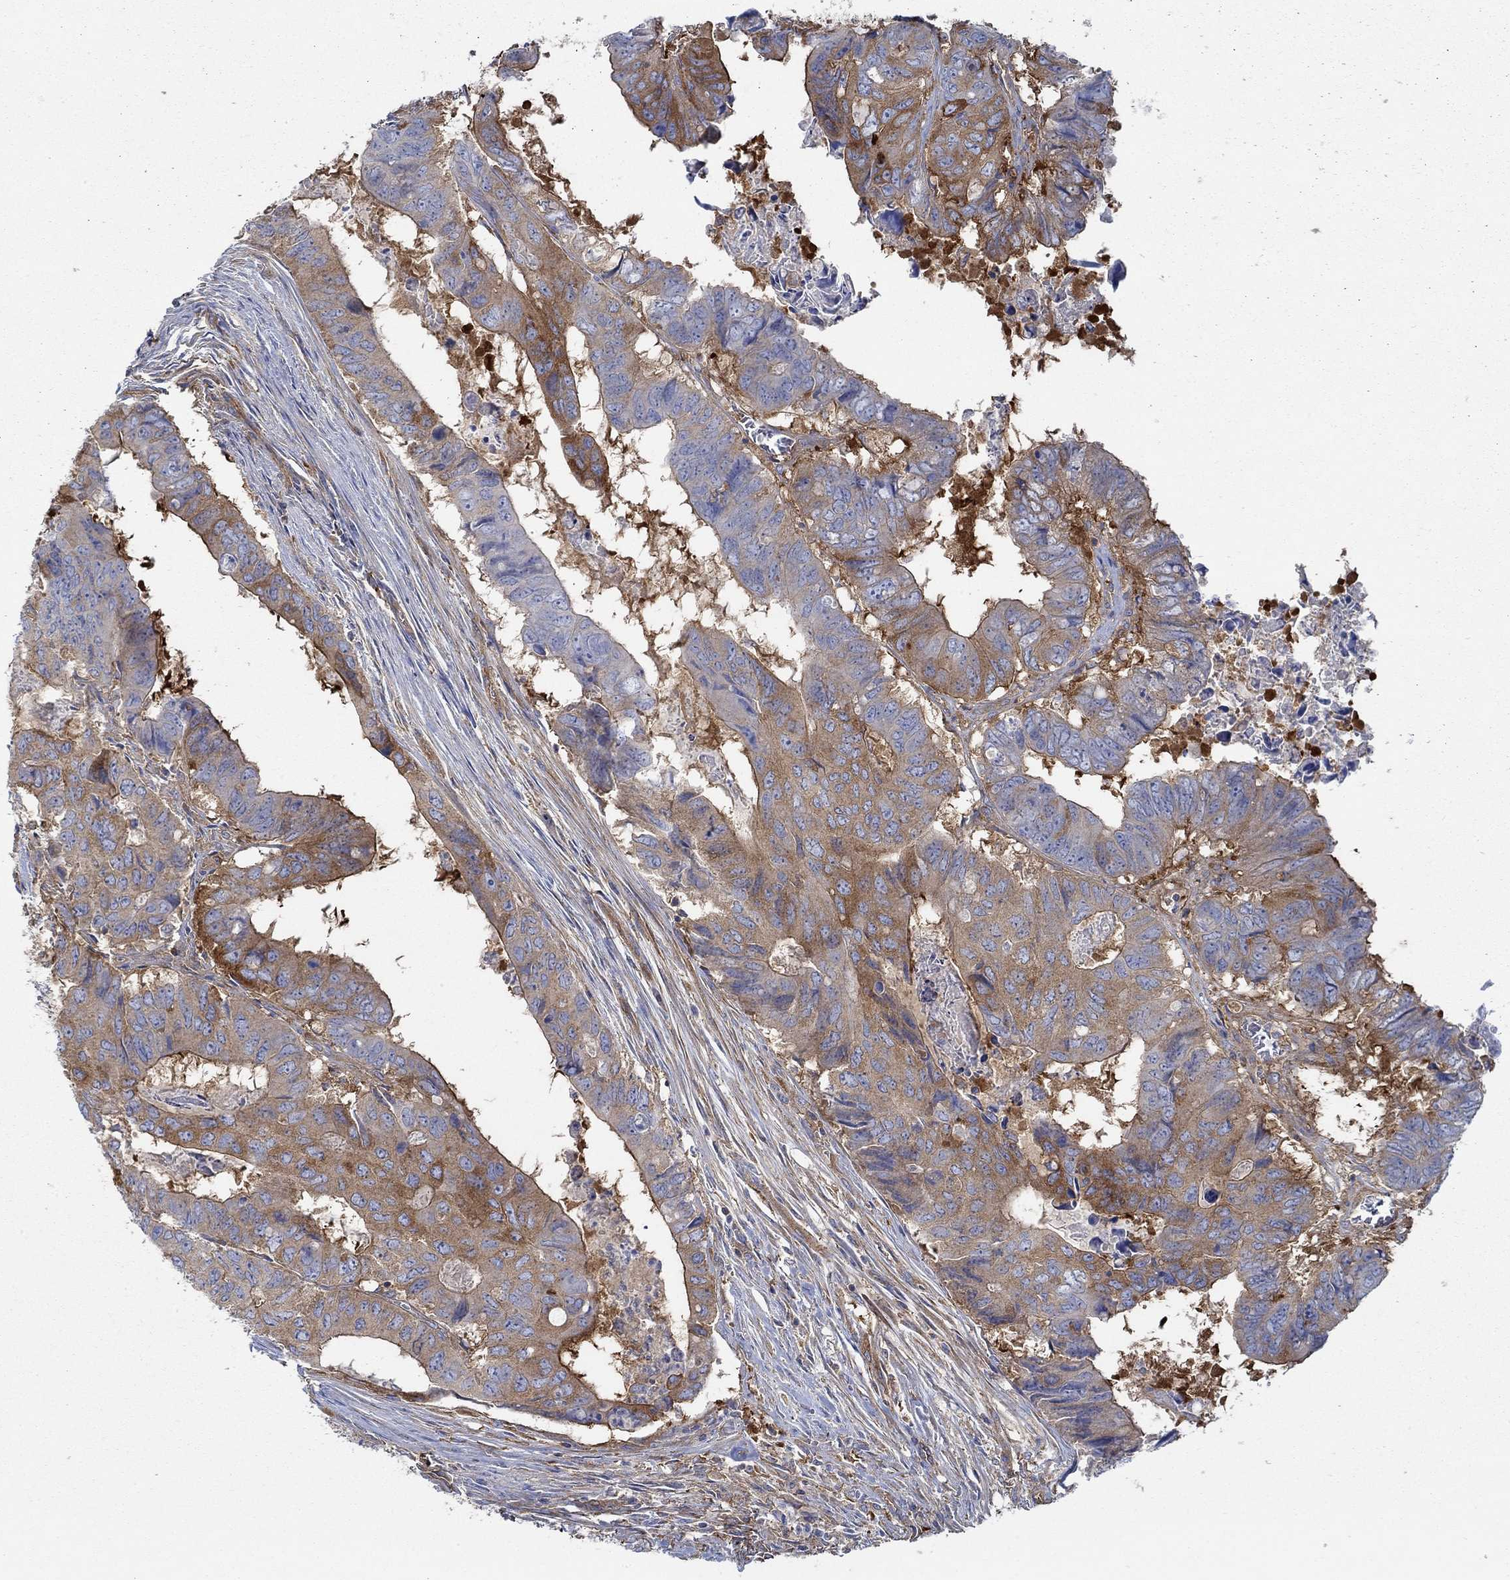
{"staining": {"intensity": "strong", "quantity": "25%-75%", "location": "cytoplasmic/membranous"}, "tissue": "colorectal cancer", "cell_type": "Tumor cells", "image_type": "cancer", "snomed": [{"axis": "morphology", "description": "Adenocarcinoma, NOS"}, {"axis": "topography", "description": "Colon"}], "caption": "Strong cytoplasmic/membranous expression for a protein is identified in about 25%-75% of tumor cells of adenocarcinoma (colorectal) using immunohistochemistry.", "gene": "SPAG9", "patient": {"sex": "male", "age": 79}}